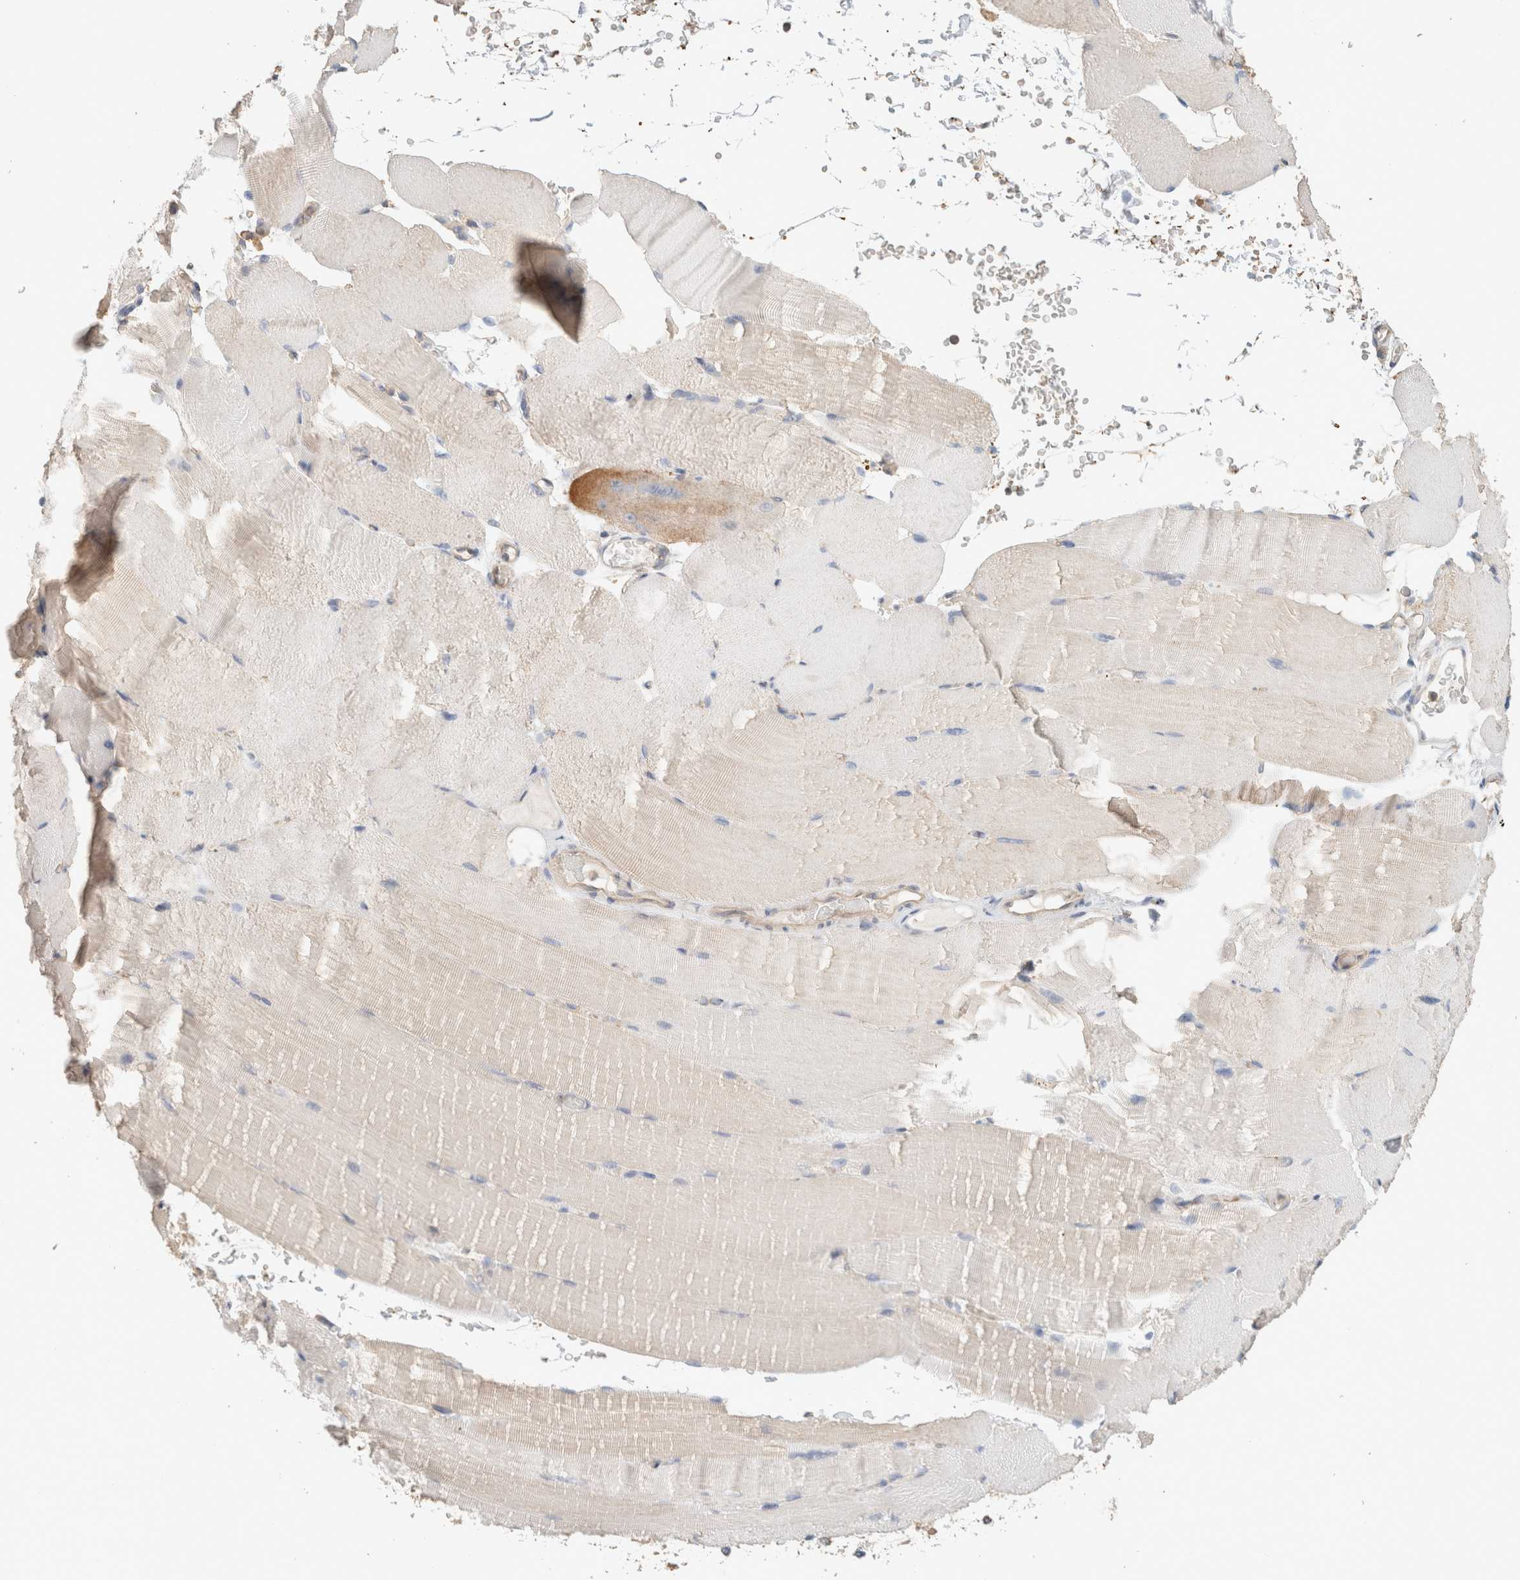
{"staining": {"intensity": "moderate", "quantity": "<25%", "location": "cytoplasmic/membranous"}, "tissue": "skeletal muscle", "cell_type": "Myocytes", "image_type": "normal", "snomed": [{"axis": "morphology", "description": "Normal tissue, NOS"}, {"axis": "topography", "description": "Skeletal muscle"}, {"axis": "topography", "description": "Parathyroid gland"}], "caption": "IHC histopathology image of benign skeletal muscle: skeletal muscle stained using immunohistochemistry displays low levels of moderate protein expression localized specifically in the cytoplasmic/membranous of myocytes, appearing as a cytoplasmic/membranous brown color.", "gene": "CFAP418", "patient": {"sex": "female", "age": 37}}